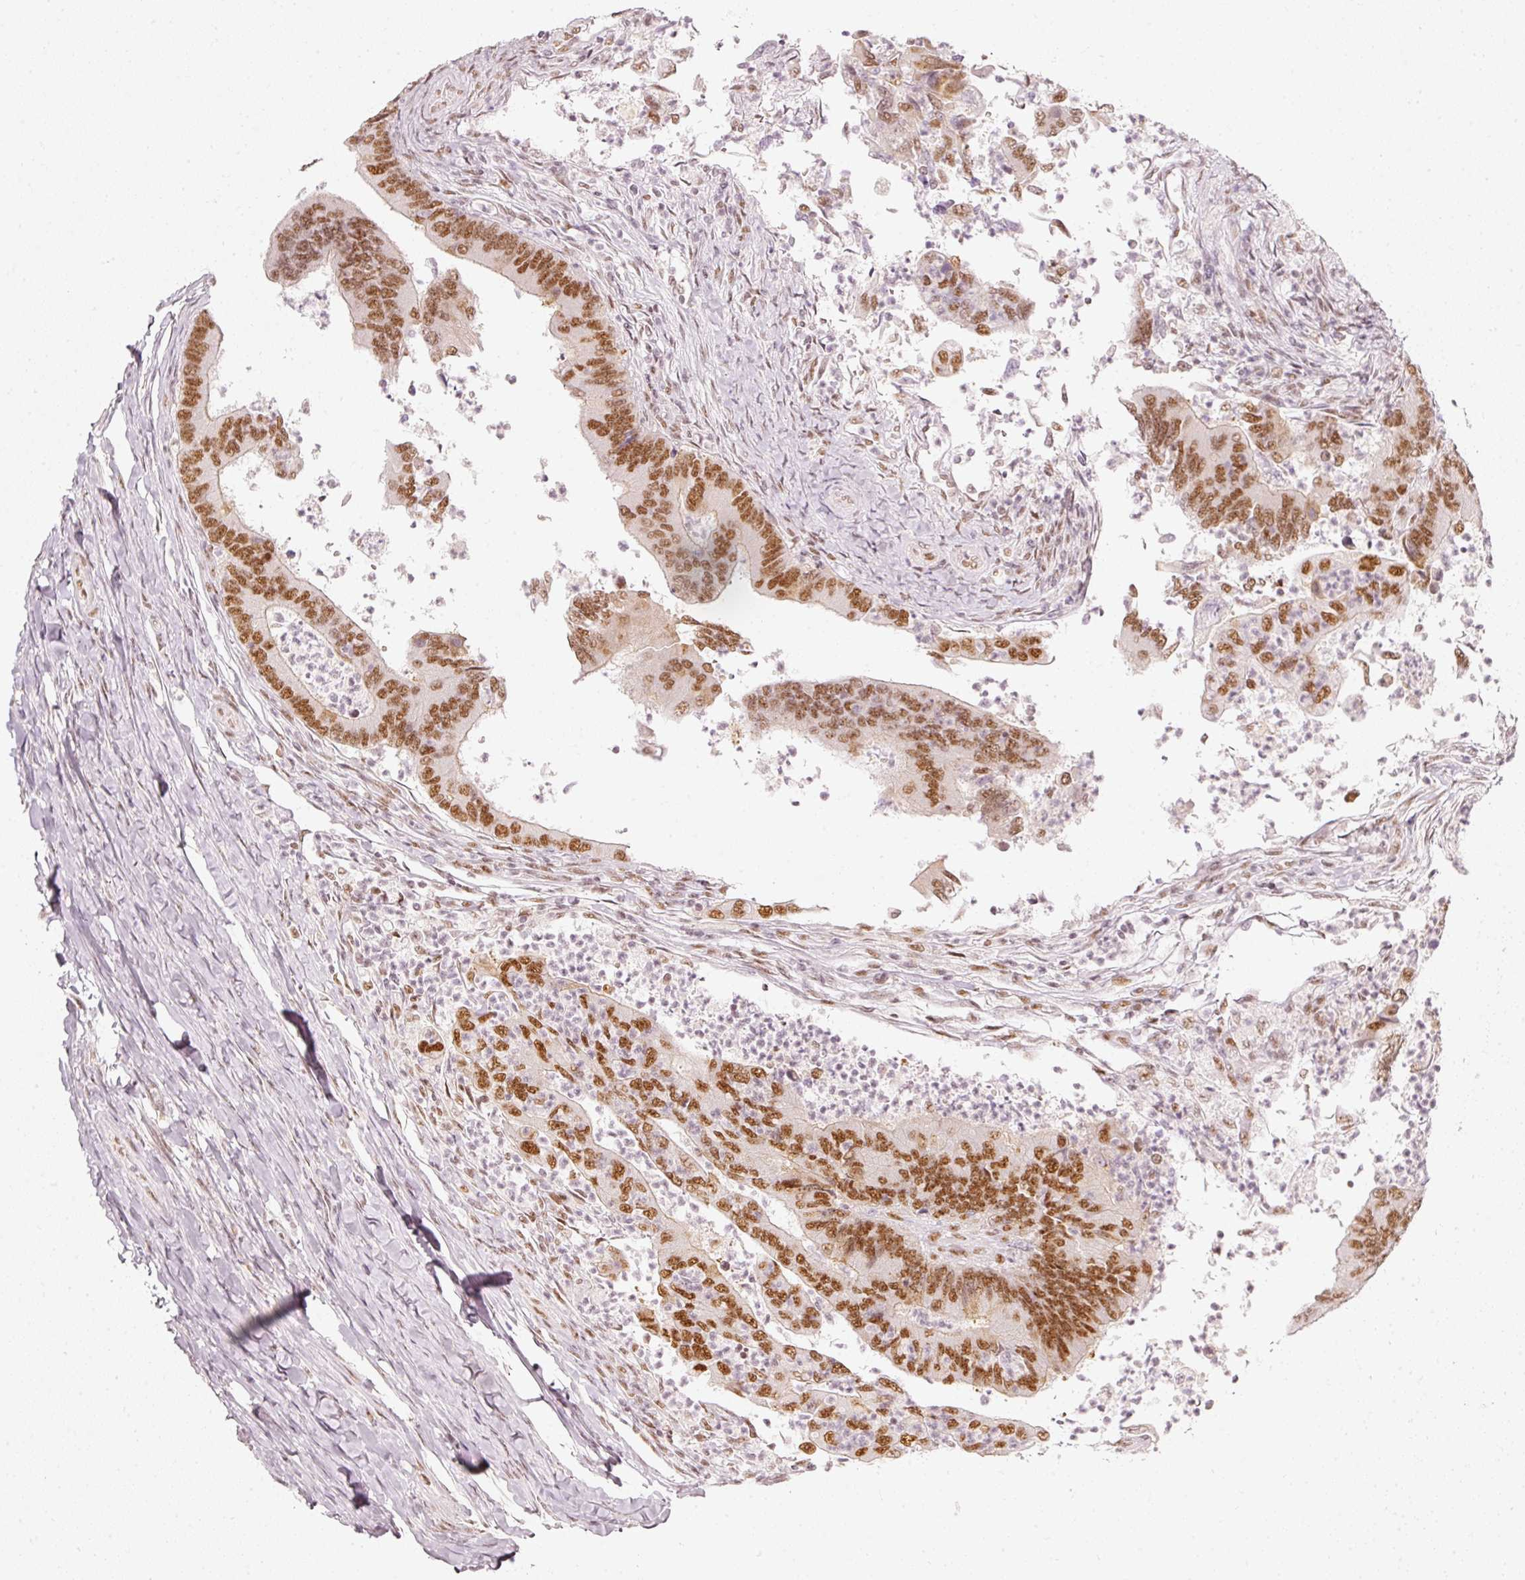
{"staining": {"intensity": "strong", "quantity": ">75%", "location": "nuclear"}, "tissue": "colorectal cancer", "cell_type": "Tumor cells", "image_type": "cancer", "snomed": [{"axis": "morphology", "description": "Adenocarcinoma, NOS"}, {"axis": "topography", "description": "Colon"}], "caption": "Brown immunohistochemical staining in colorectal adenocarcinoma exhibits strong nuclear expression in approximately >75% of tumor cells.", "gene": "PPP1R10", "patient": {"sex": "female", "age": 67}}